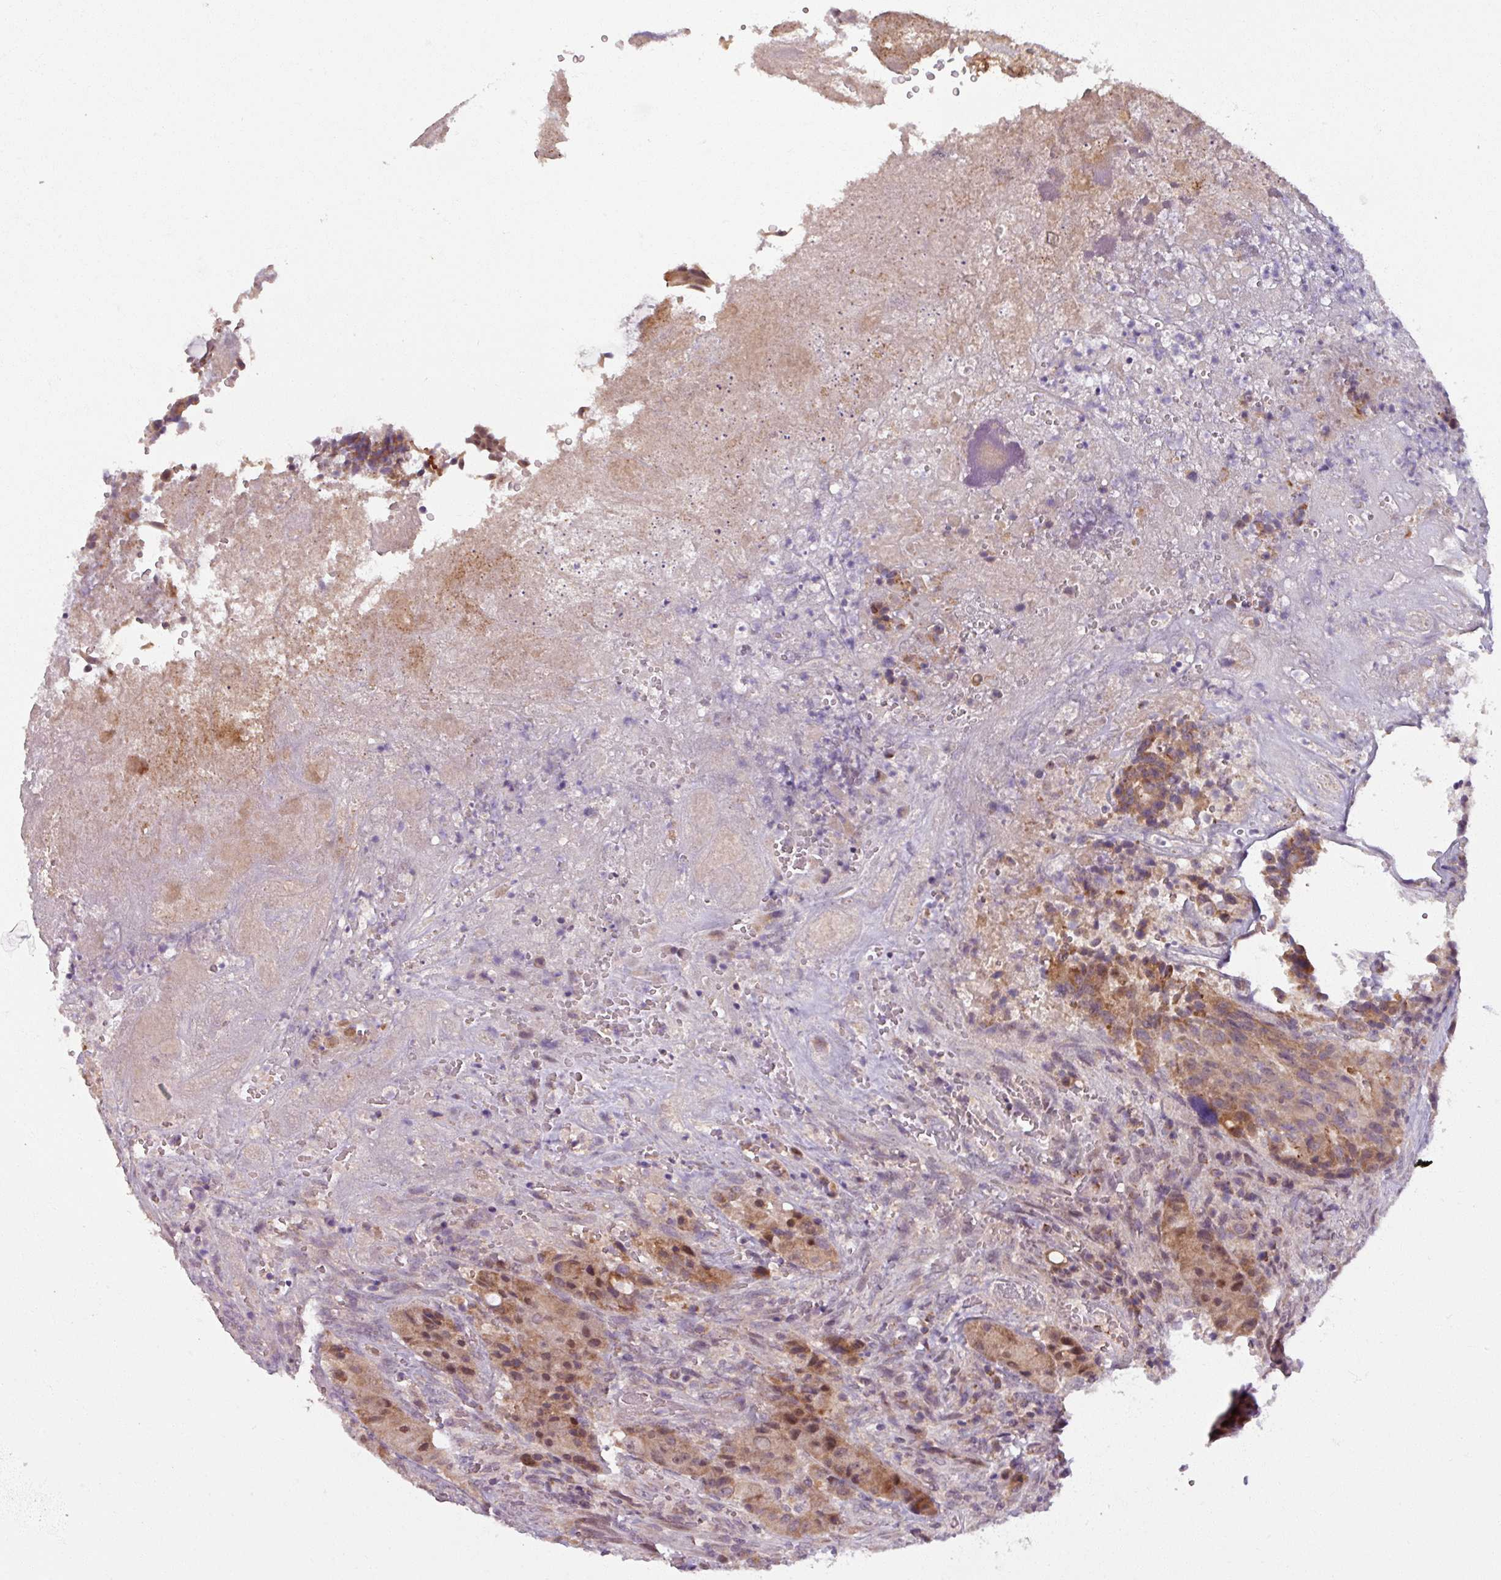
{"staining": {"intensity": "moderate", "quantity": "25%-75%", "location": "cytoplasmic/membranous,nuclear"}, "tissue": "colorectal cancer", "cell_type": "Tumor cells", "image_type": "cancer", "snomed": [{"axis": "morphology", "description": "Adenocarcinoma, NOS"}, {"axis": "topography", "description": "Rectum"}], "caption": "Colorectal cancer tissue reveals moderate cytoplasmic/membranous and nuclear expression in about 25%-75% of tumor cells", "gene": "OGFOD3", "patient": {"sex": "male", "age": 69}}